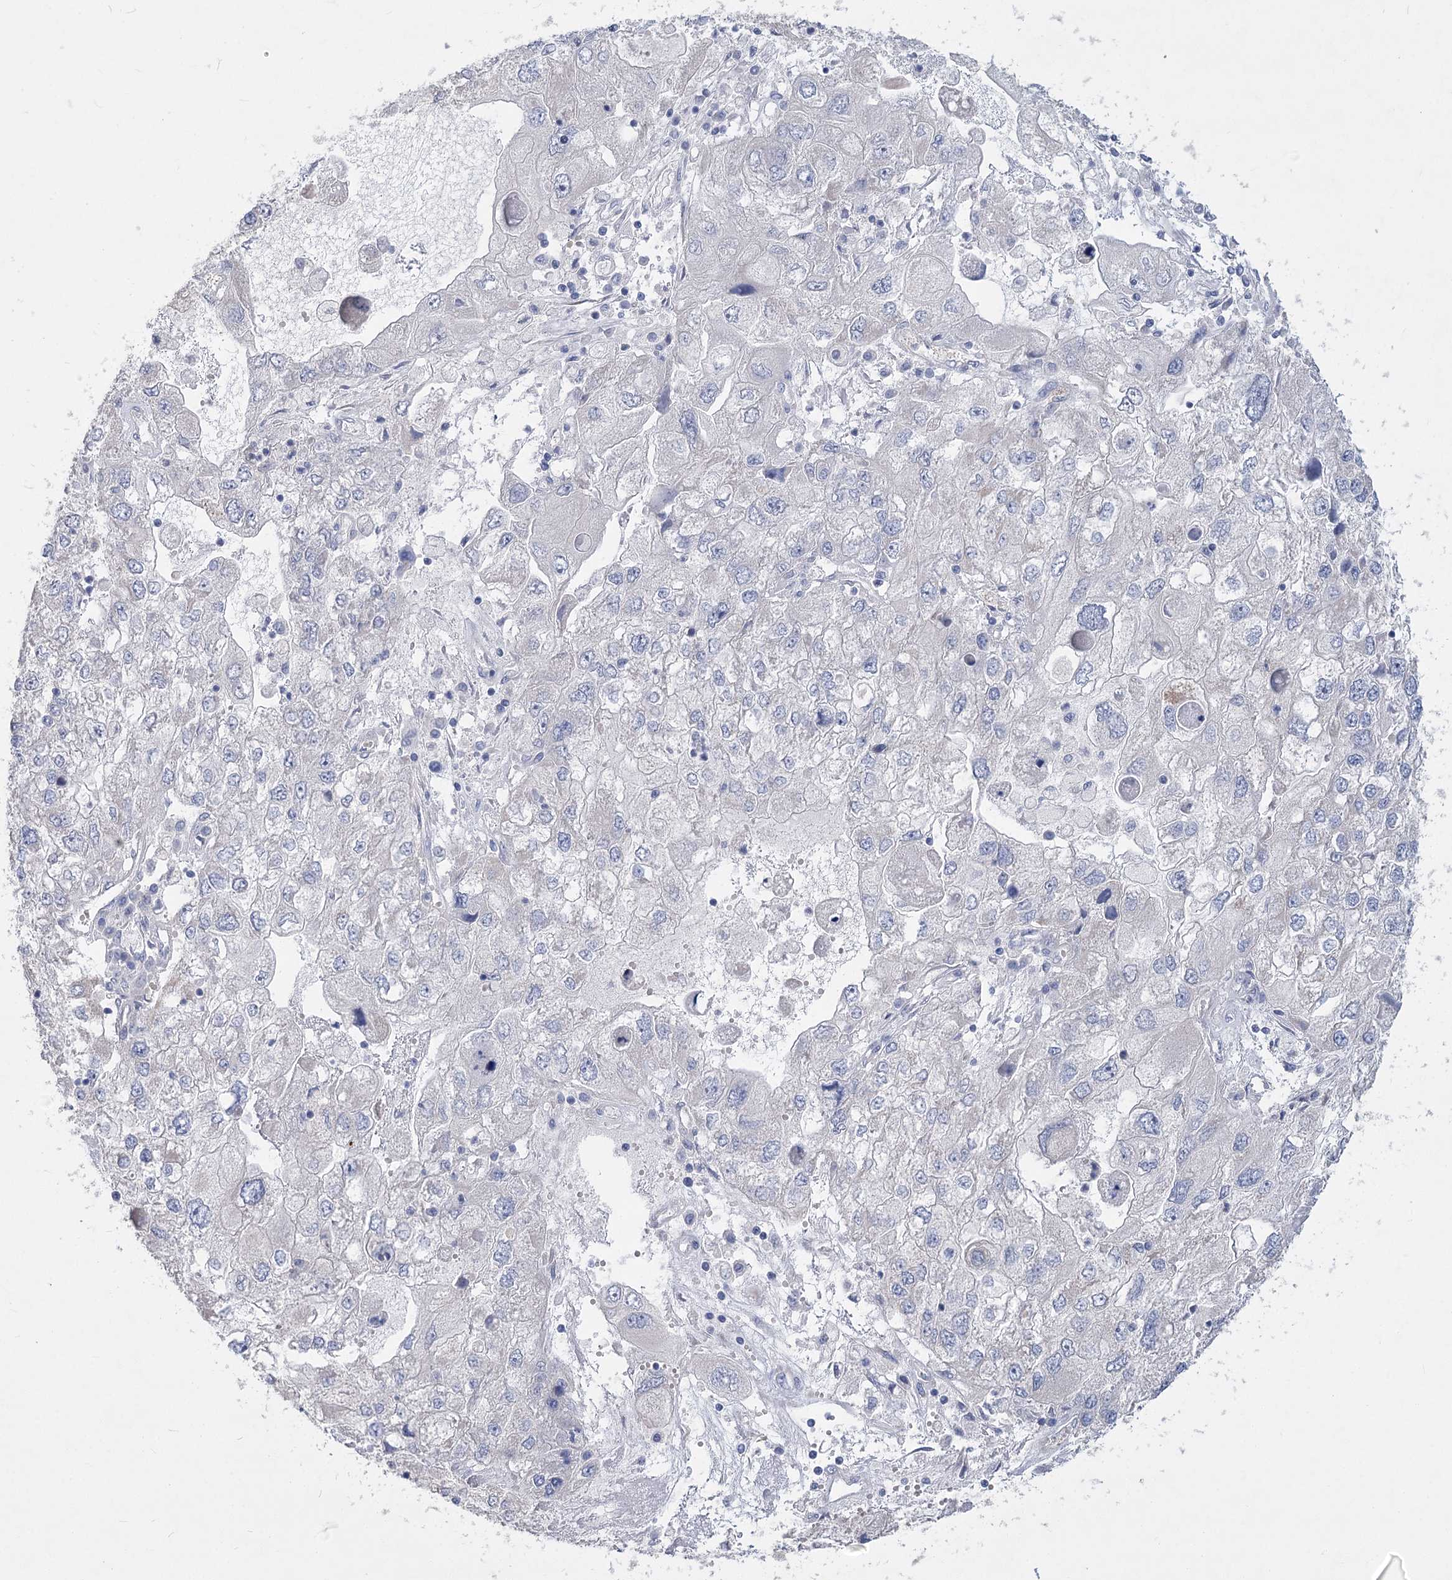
{"staining": {"intensity": "negative", "quantity": "none", "location": "none"}, "tissue": "endometrial cancer", "cell_type": "Tumor cells", "image_type": "cancer", "snomed": [{"axis": "morphology", "description": "Adenocarcinoma, NOS"}, {"axis": "topography", "description": "Endometrium"}], "caption": "The histopathology image displays no staining of tumor cells in adenocarcinoma (endometrial).", "gene": "SLC9A3", "patient": {"sex": "female", "age": 49}}